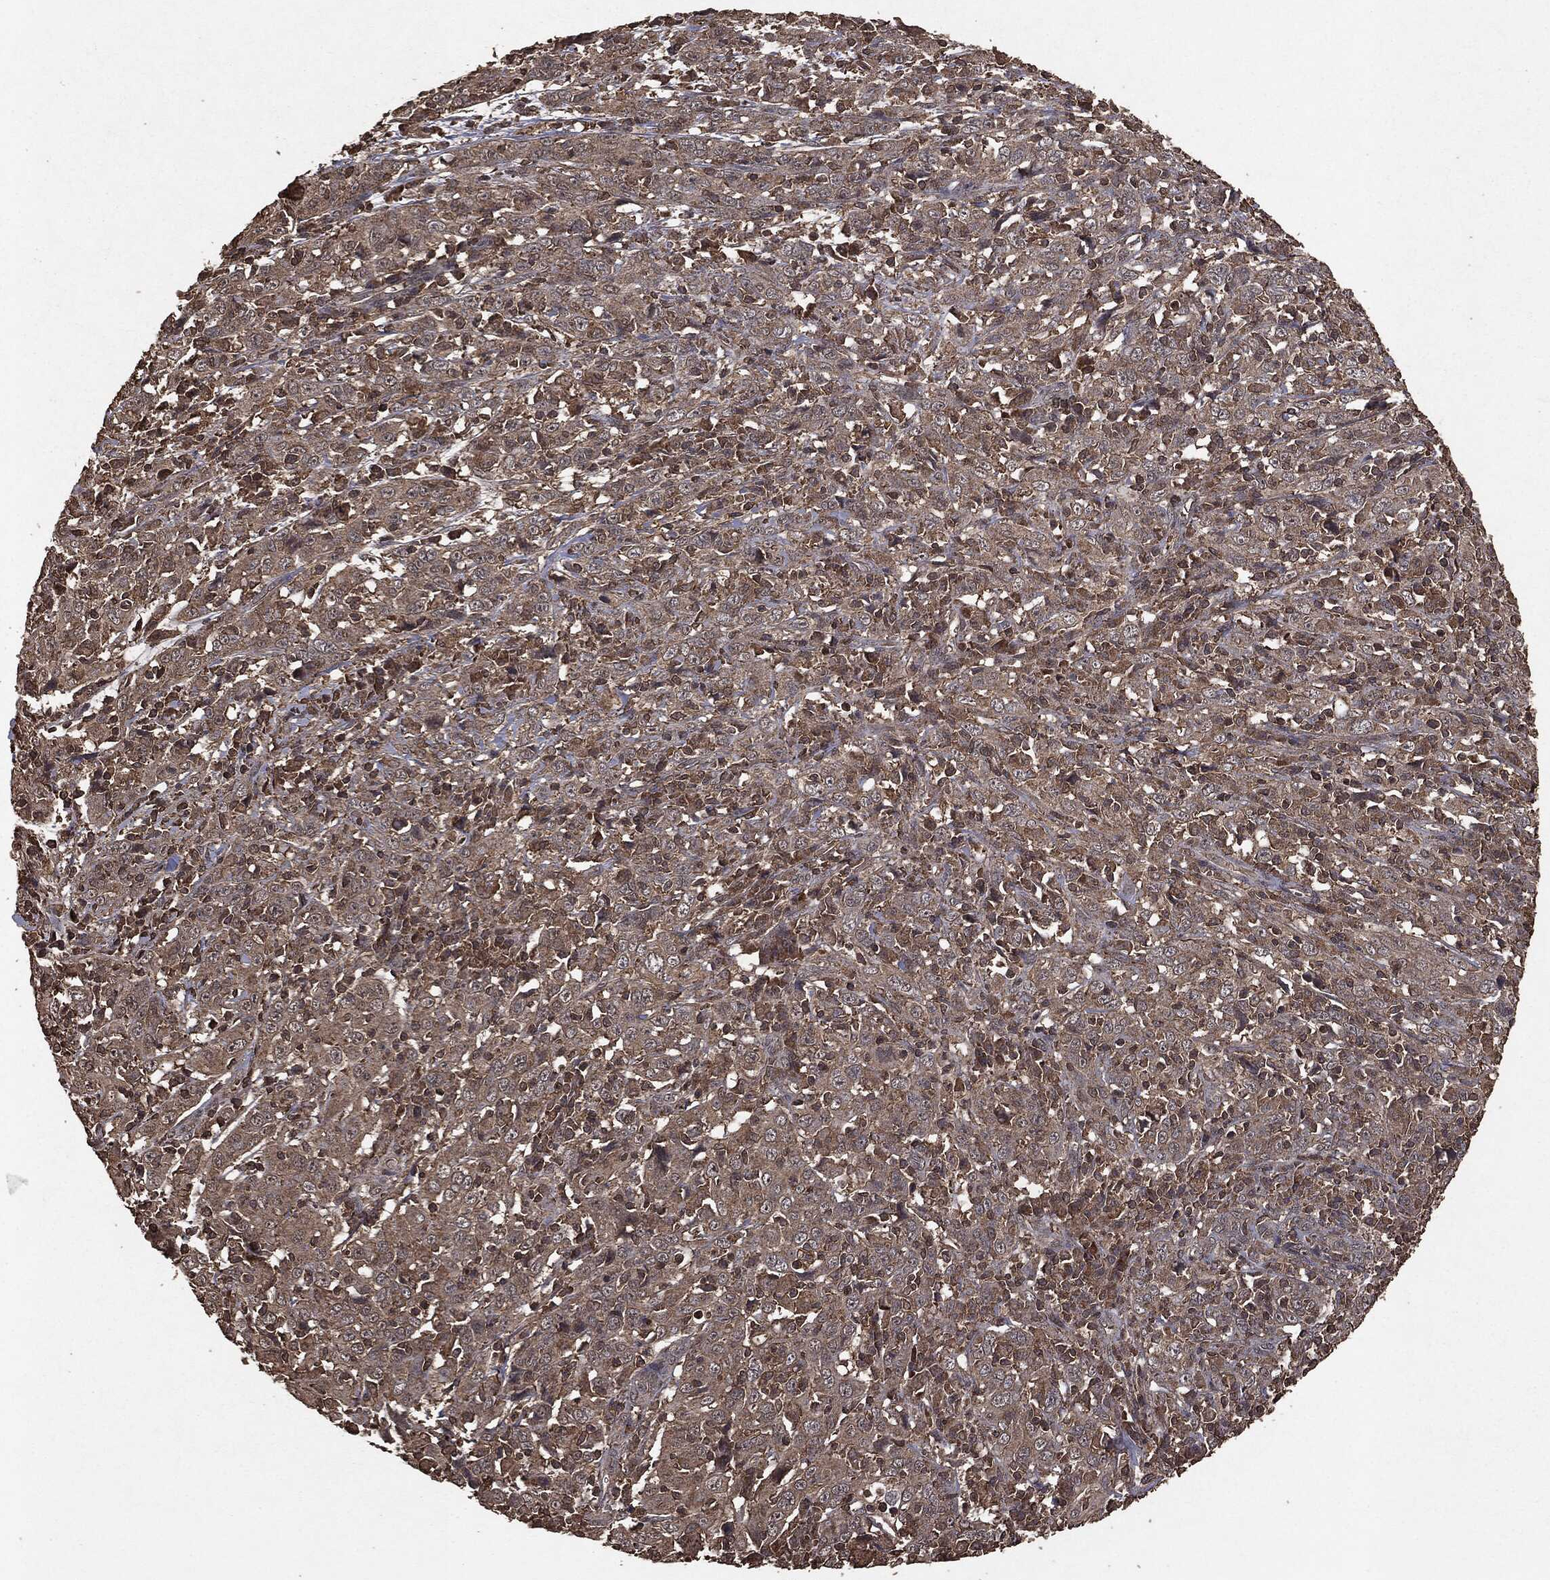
{"staining": {"intensity": "weak", "quantity": "25%-75%", "location": "cytoplasmic/membranous"}, "tissue": "cervical cancer", "cell_type": "Tumor cells", "image_type": "cancer", "snomed": [{"axis": "morphology", "description": "Squamous cell carcinoma, NOS"}, {"axis": "topography", "description": "Cervix"}], "caption": "Approximately 25%-75% of tumor cells in cervical cancer display weak cytoplasmic/membranous protein expression as visualized by brown immunohistochemical staining.", "gene": "NME1", "patient": {"sex": "female", "age": 46}}